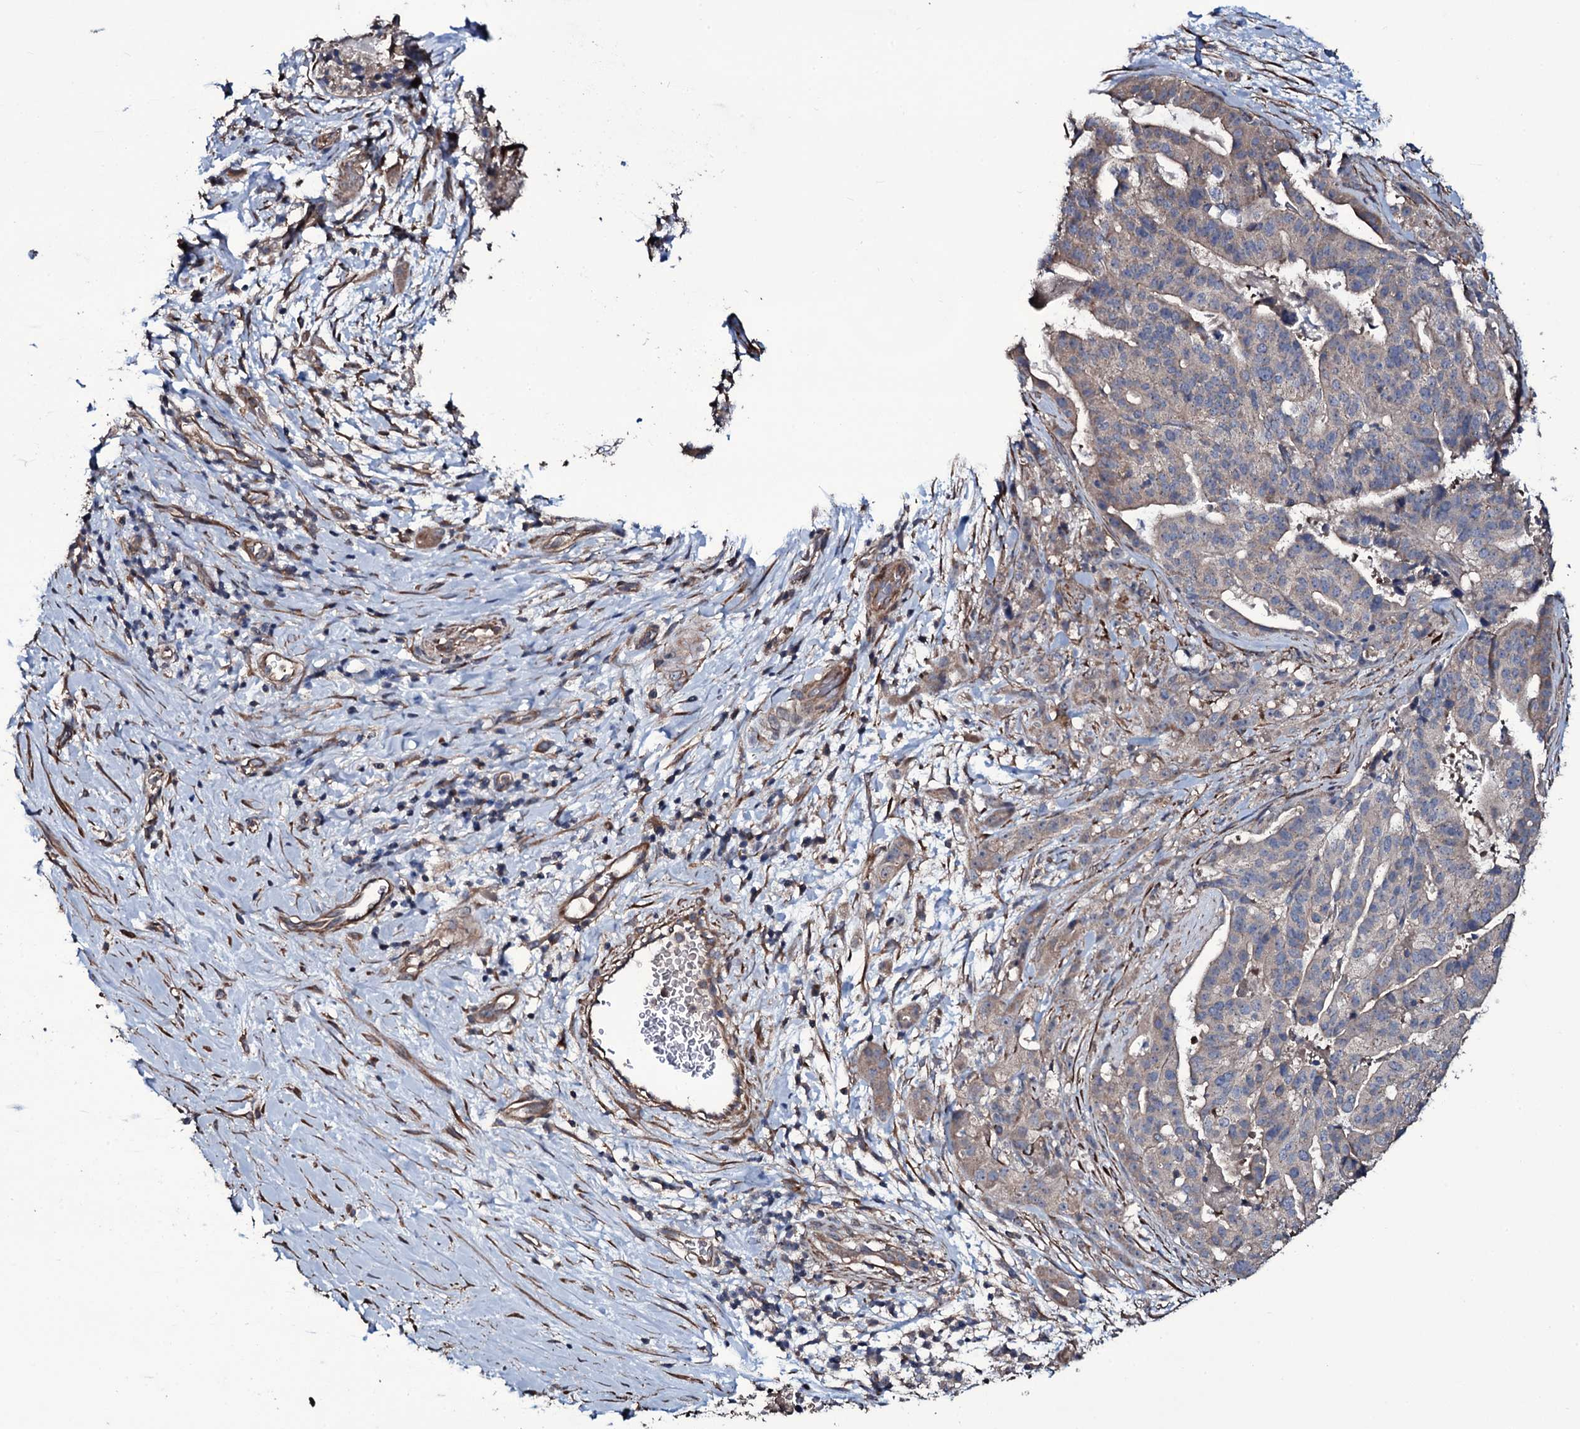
{"staining": {"intensity": "moderate", "quantity": "<25%", "location": "cytoplasmic/membranous"}, "tissue": "stomach cancer", "cell_type": "Tumor cells", "image_type": "cancer", "snomed": [{"axis": "morphology", "description": "Adenocarcinoma, NOS"}, {"axis": "topography", "description": "Stomach"}], "caption": "DAB (3,3'-diaminobenzidine) immunohistochemical staining of human stomach cancer (adenocarcinoma) shows moderate cytoplasmic/membranous protein staining in about <25% of tumor cells.", "gene": "WIPF3", "patient": {"sex": "male", "age": 48}}